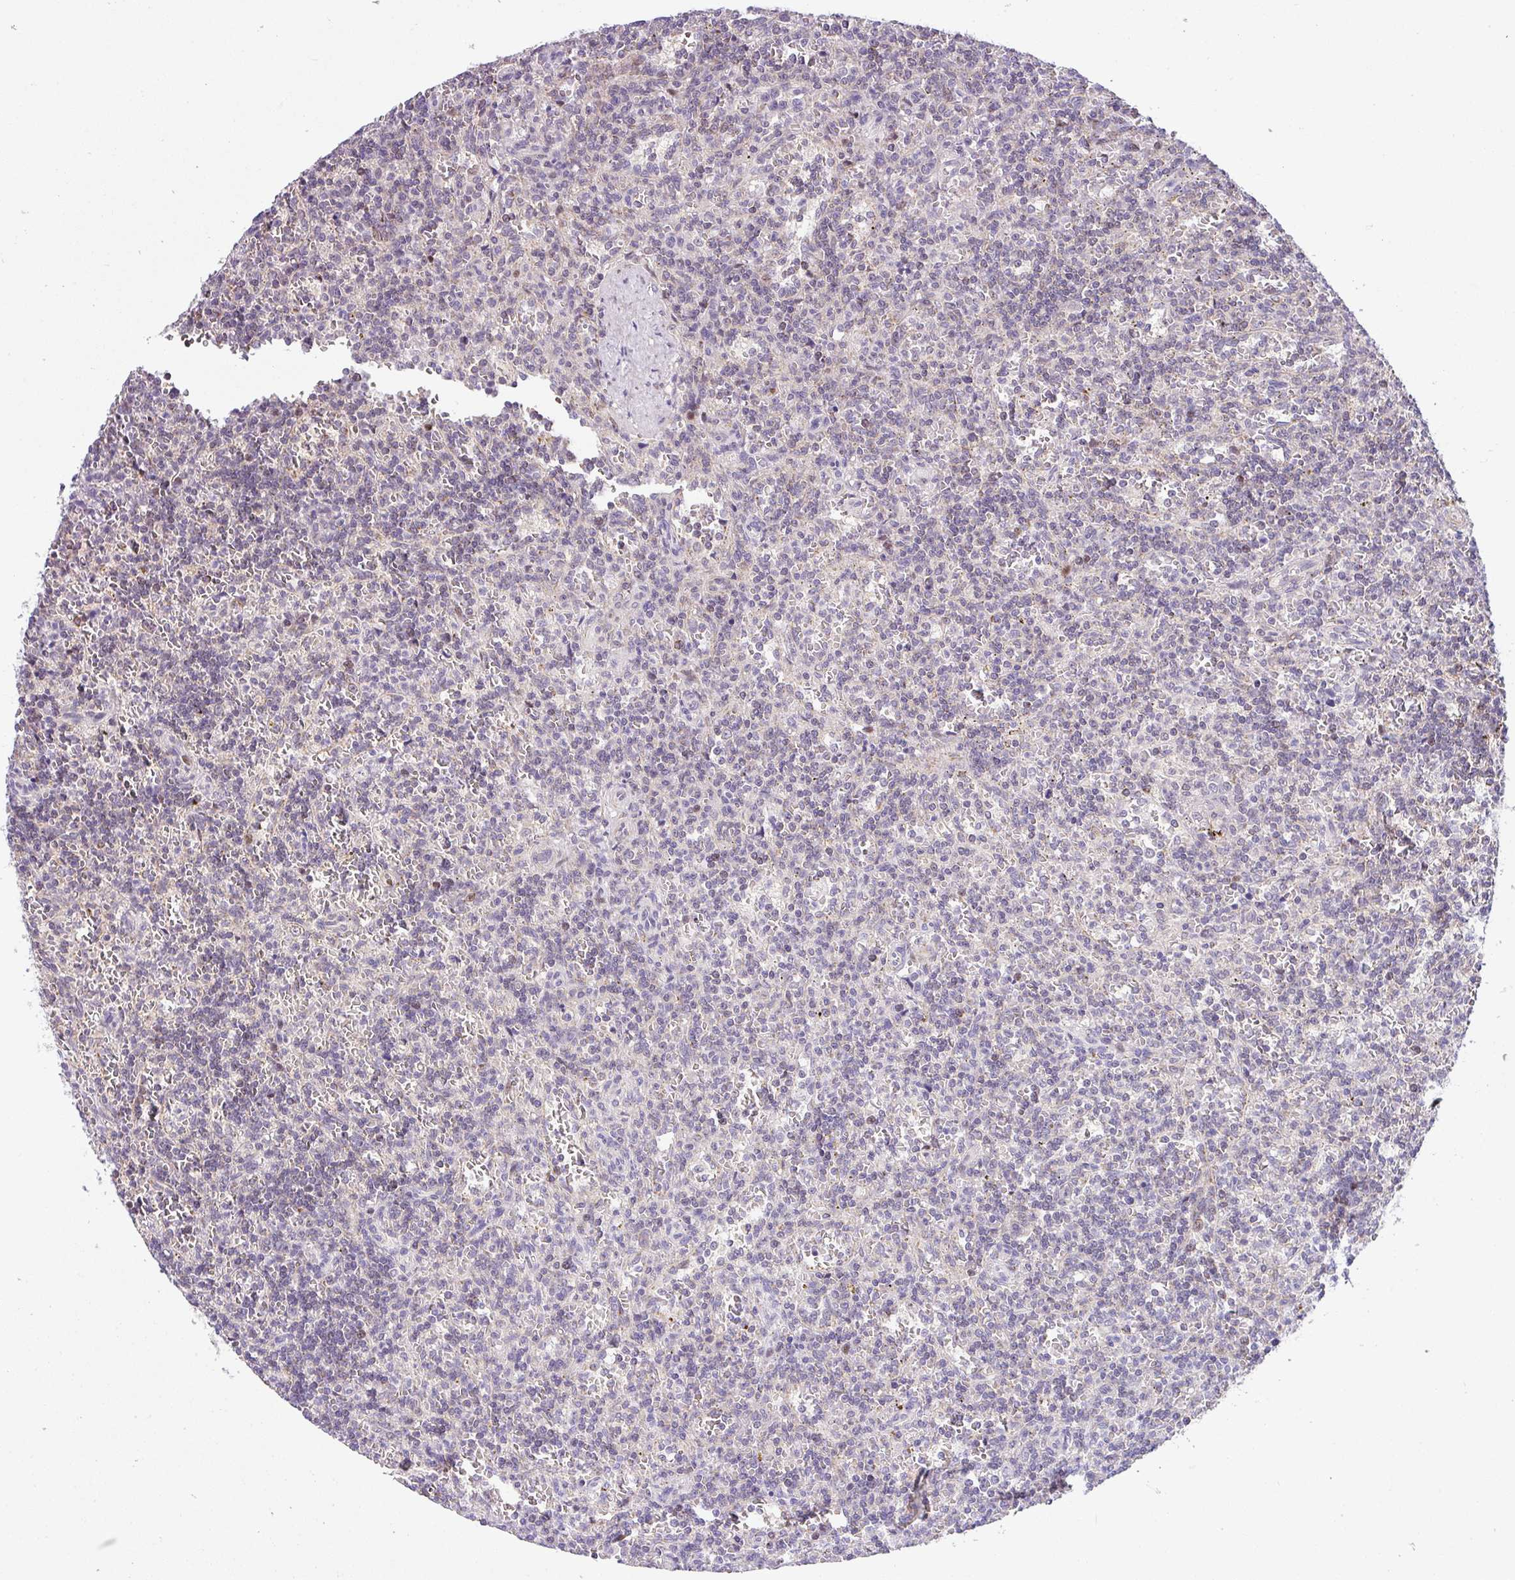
{"staining": {"intensity": "negative", "quantity": "none", "location": "none"}, "tissue": "lymphoma", "cell_type": "Tumor cells", "image_type": "cancer", "snomed": [{"axis": "morphology", "description": "Malignant lymphoma, non-Hodgkin's type, Low grade"}, {"axis": "topography", "description": "Spleen"}], "caption": "IHC histopathology image of human malignant lymphoma, non-Hodgkin's type (low-grade) stained for a protein (brown), which exhibits no positivity in tumor cells.", "gene": "SARS2", "patient": {"sex": "male", "age": 73}}